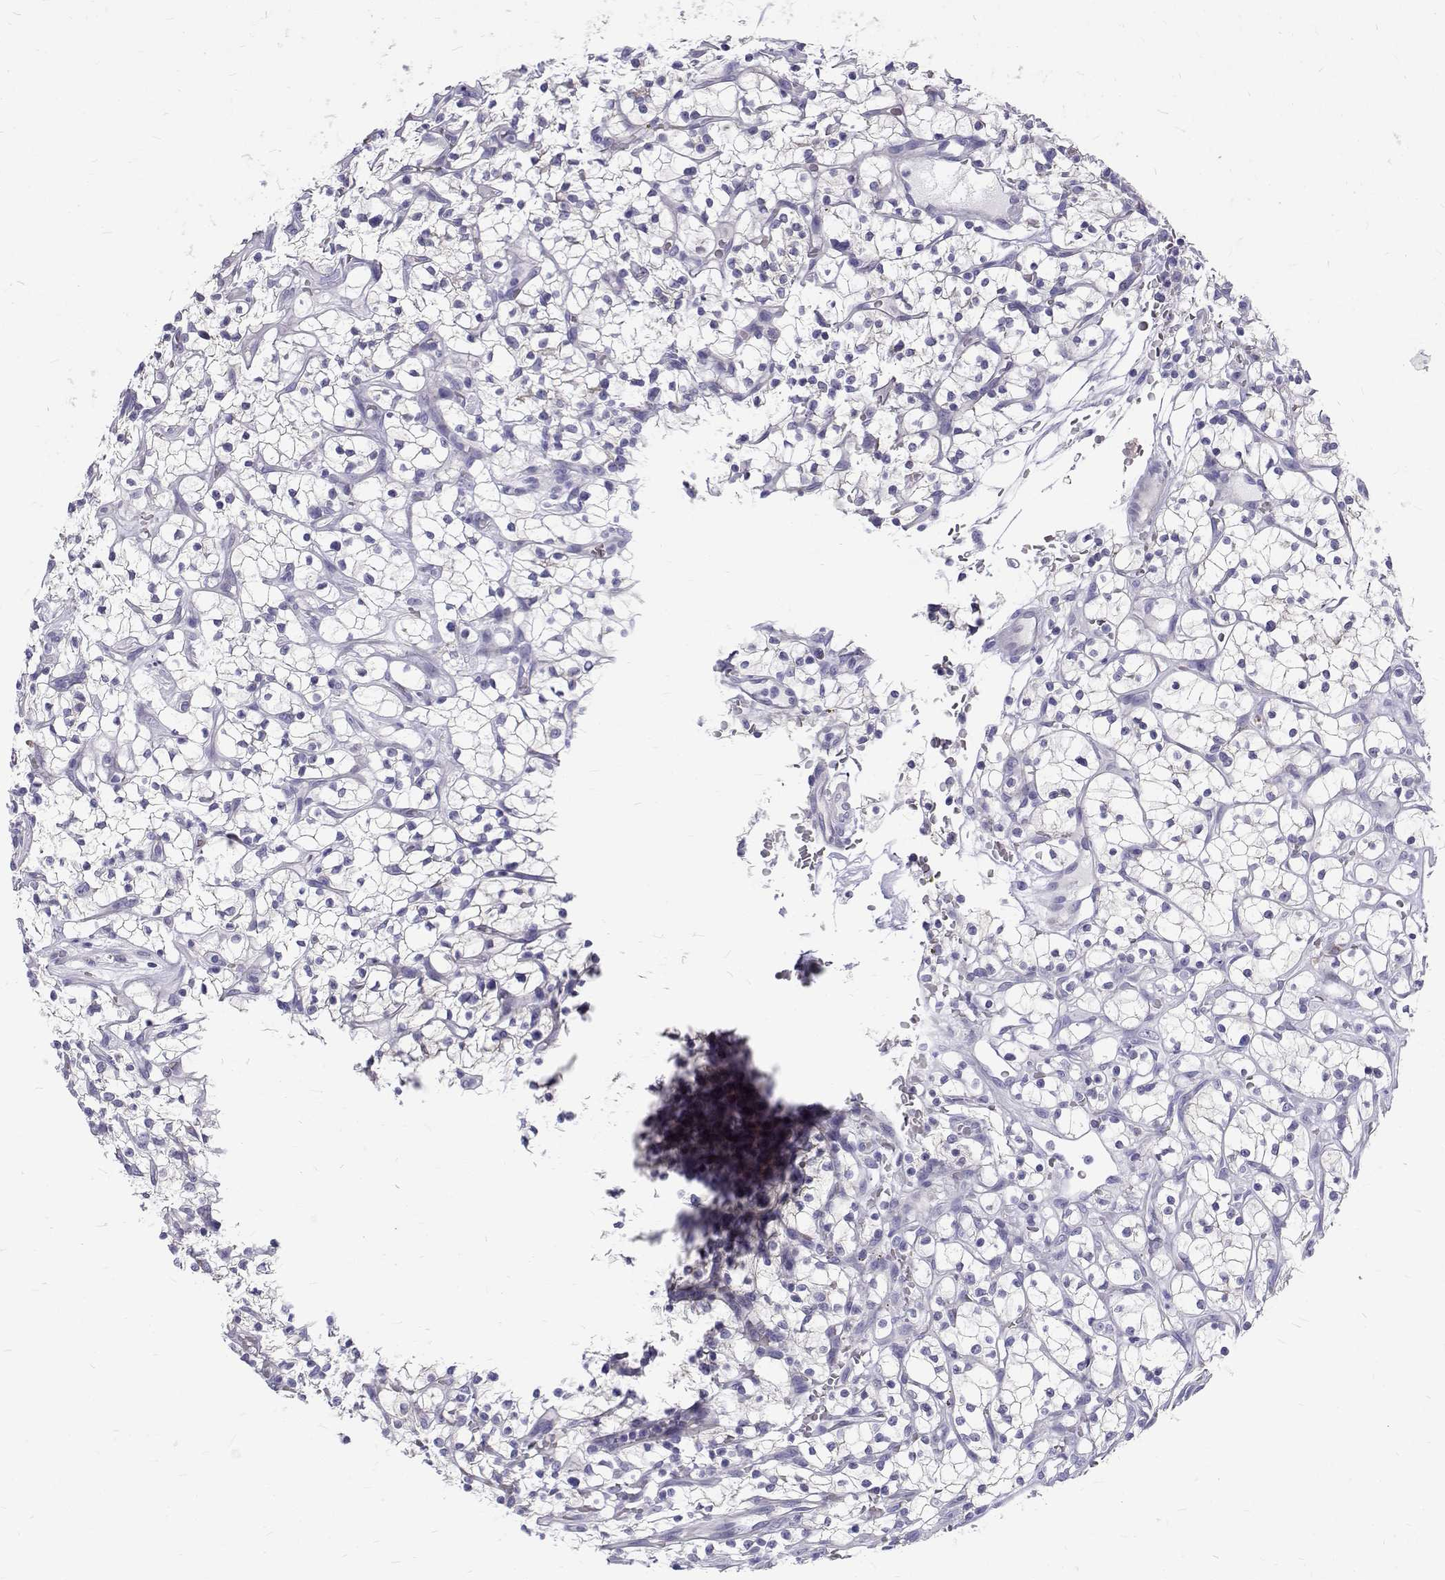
{"staining": {"intensity": "negative", "quantity": "none", "location": "none"}, "tissue": "renal cancer", "cell_type": "Tumor cells", "image_type": "cancer", "snomed": [{"axis": "morphology", "description": "Adenocarcinoma, NOS"}, {"axis": "topography", "description": "Kidney"}], "caption": "An IHC image of renal adenocarcinoma is shown. There is no staining in tumor cells of renal adenocarcinoma.", "gene": "IGSF1", "patient": {"sex": "female", "age": 64}}